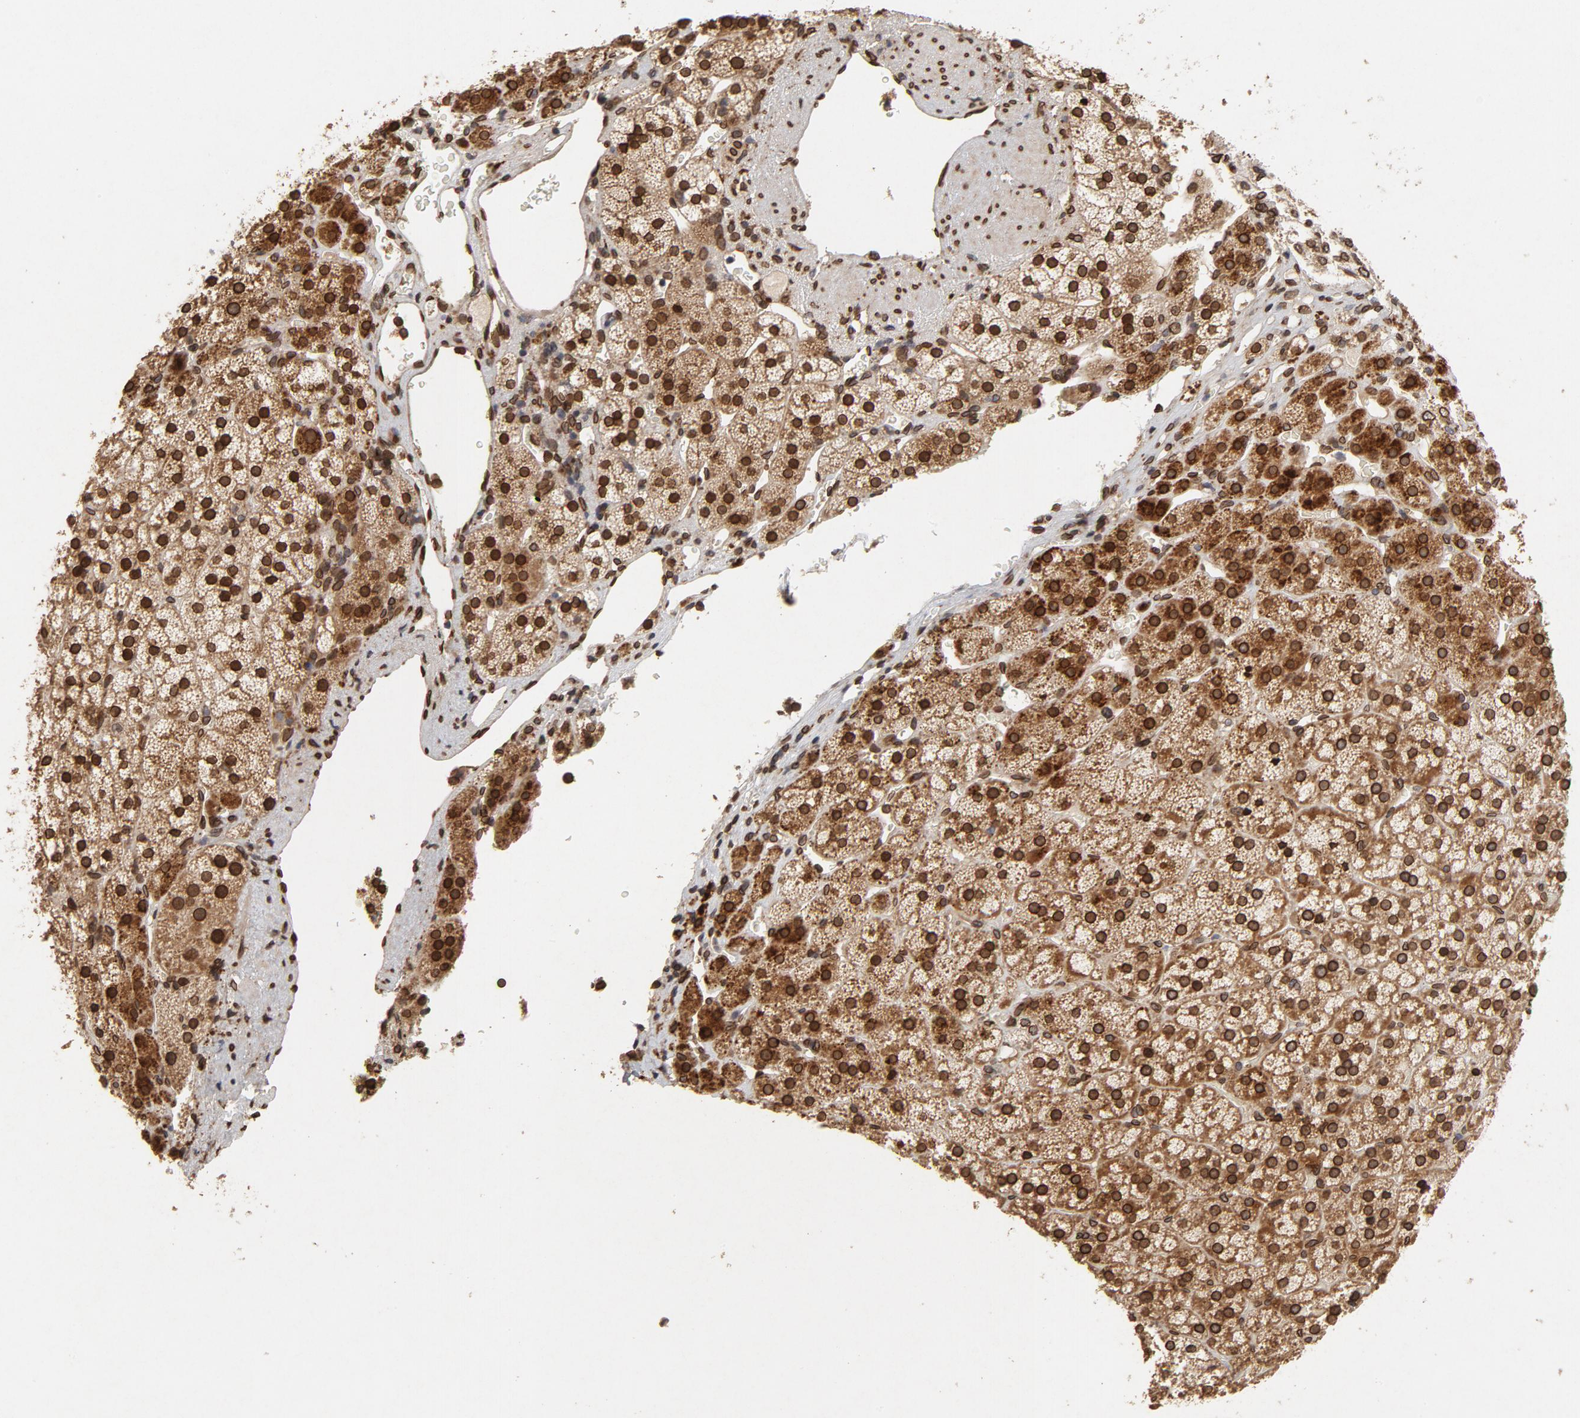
{"staining": {"intensity": "strong", "quantity": ">75%", "location": "cytoplasmic/membranous,nuclear"}, "tissue": "adrenal gland", "cell_type": "Glandular cells", "image_type": "normal", "snomed": [{"axis": "morphology", "description": "Normal tissue, NOS"}, {"axis": "topography", "description": "Adrenal gland"}], "caption": "The histopathology image reveals staining of normal adrenal gland, revealing strong cytoplasmic/membranous,nuclear protein staining (brown color) within glandular cells.", "gene": "LMNA", "patient": {"sex": "female", "age": 44}}